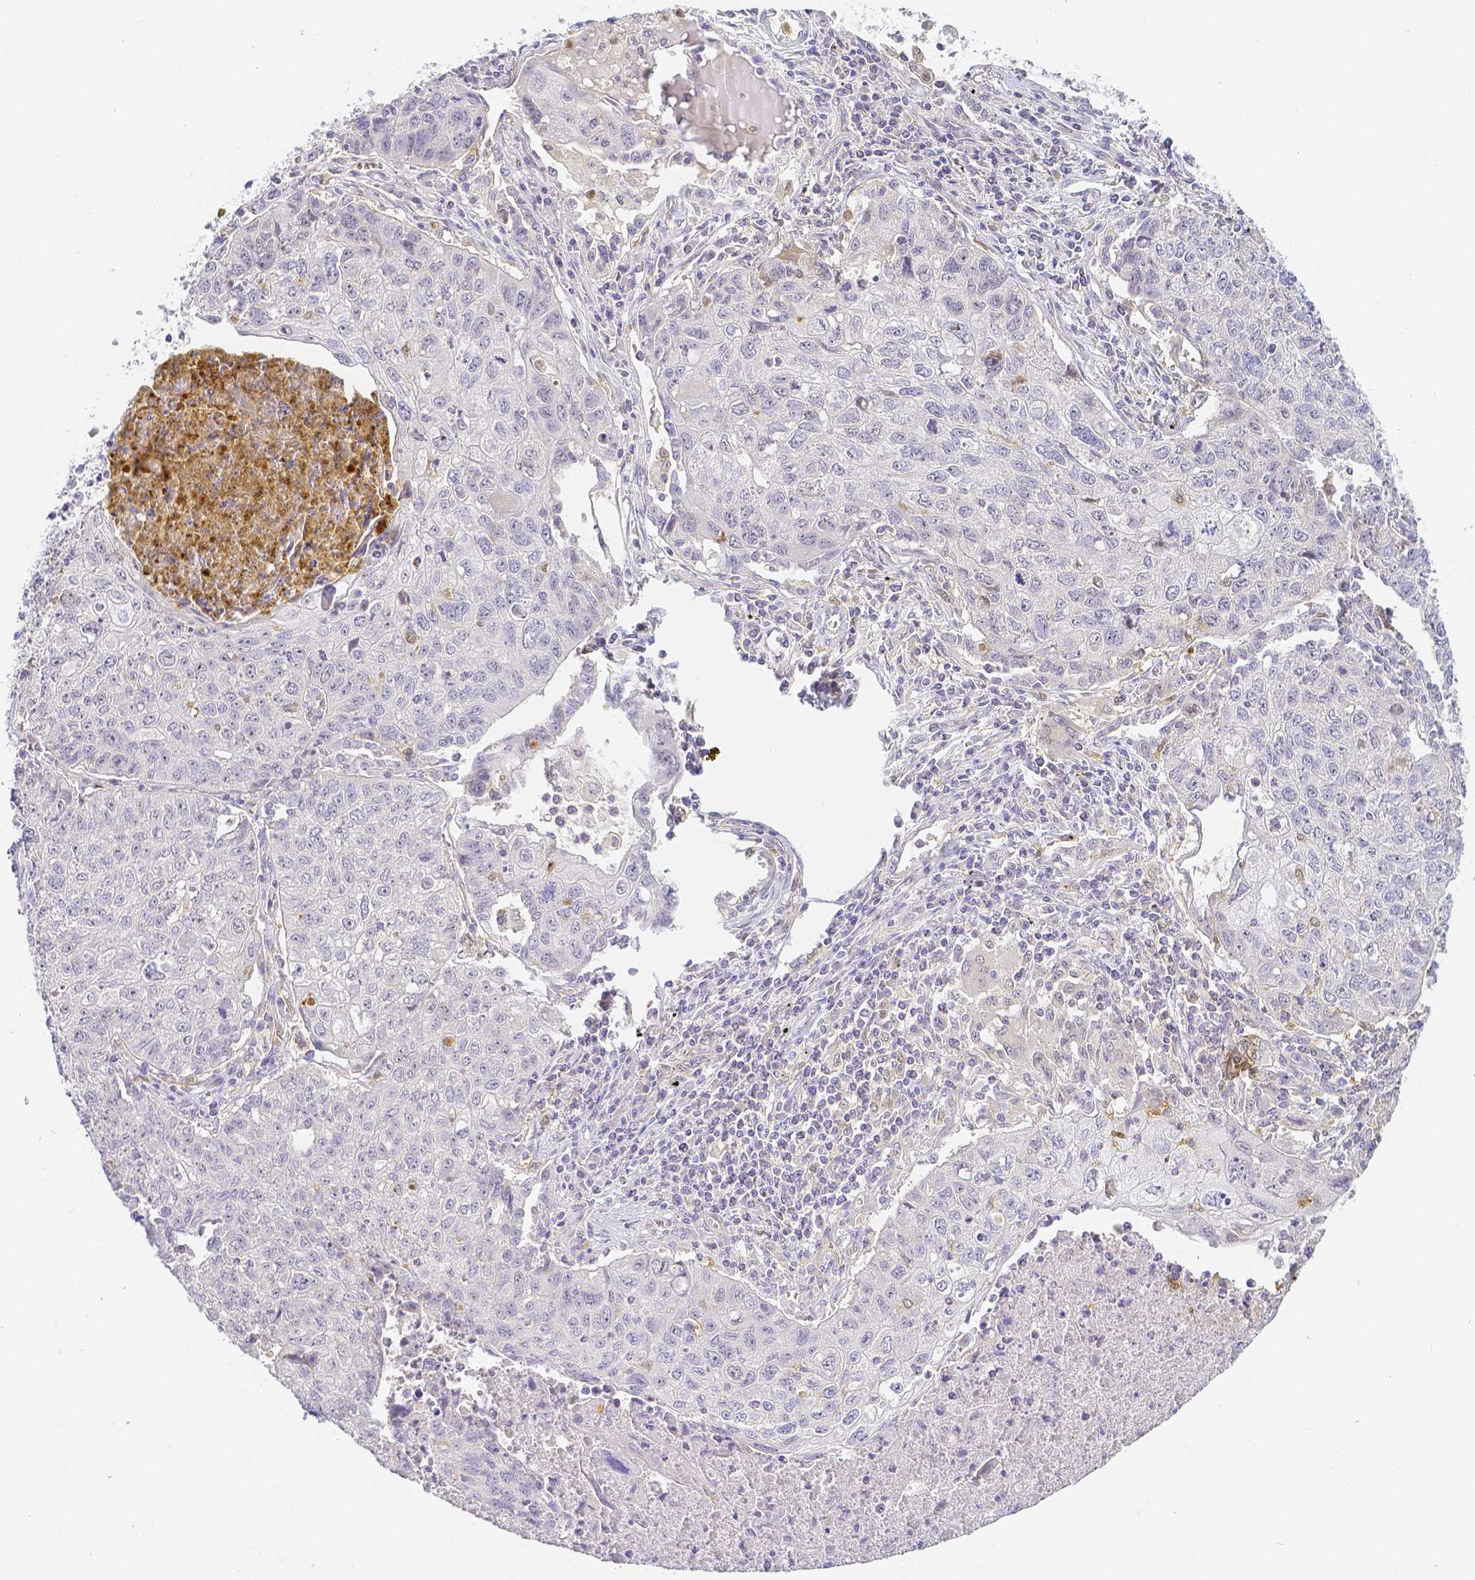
{"staining": {"intensity": "negative", "quantity": "none", "location": "none"}, "tissue": "lung cancer", "cell_type": "Tumor cells", "image_type": "cancer", "snomed": [{"axis": "morphology", "description": "Normal morphology"}, {"axis": "morphology", "description": "Aneuploidy"}, {"axis": "morphology", "description": "Squamous cell carcinoma, NOS"}, {"axis": "topography", "description": "Lymph node"}, {"axis": "topography", "description": "Lung"}], "caption": "Immunohistochemistry of human squamous cell carcinoma (lung) displays no positivity in tumor cells.", "gene": "KCNH1", "patient": {"sex": "female", "age": 76}}